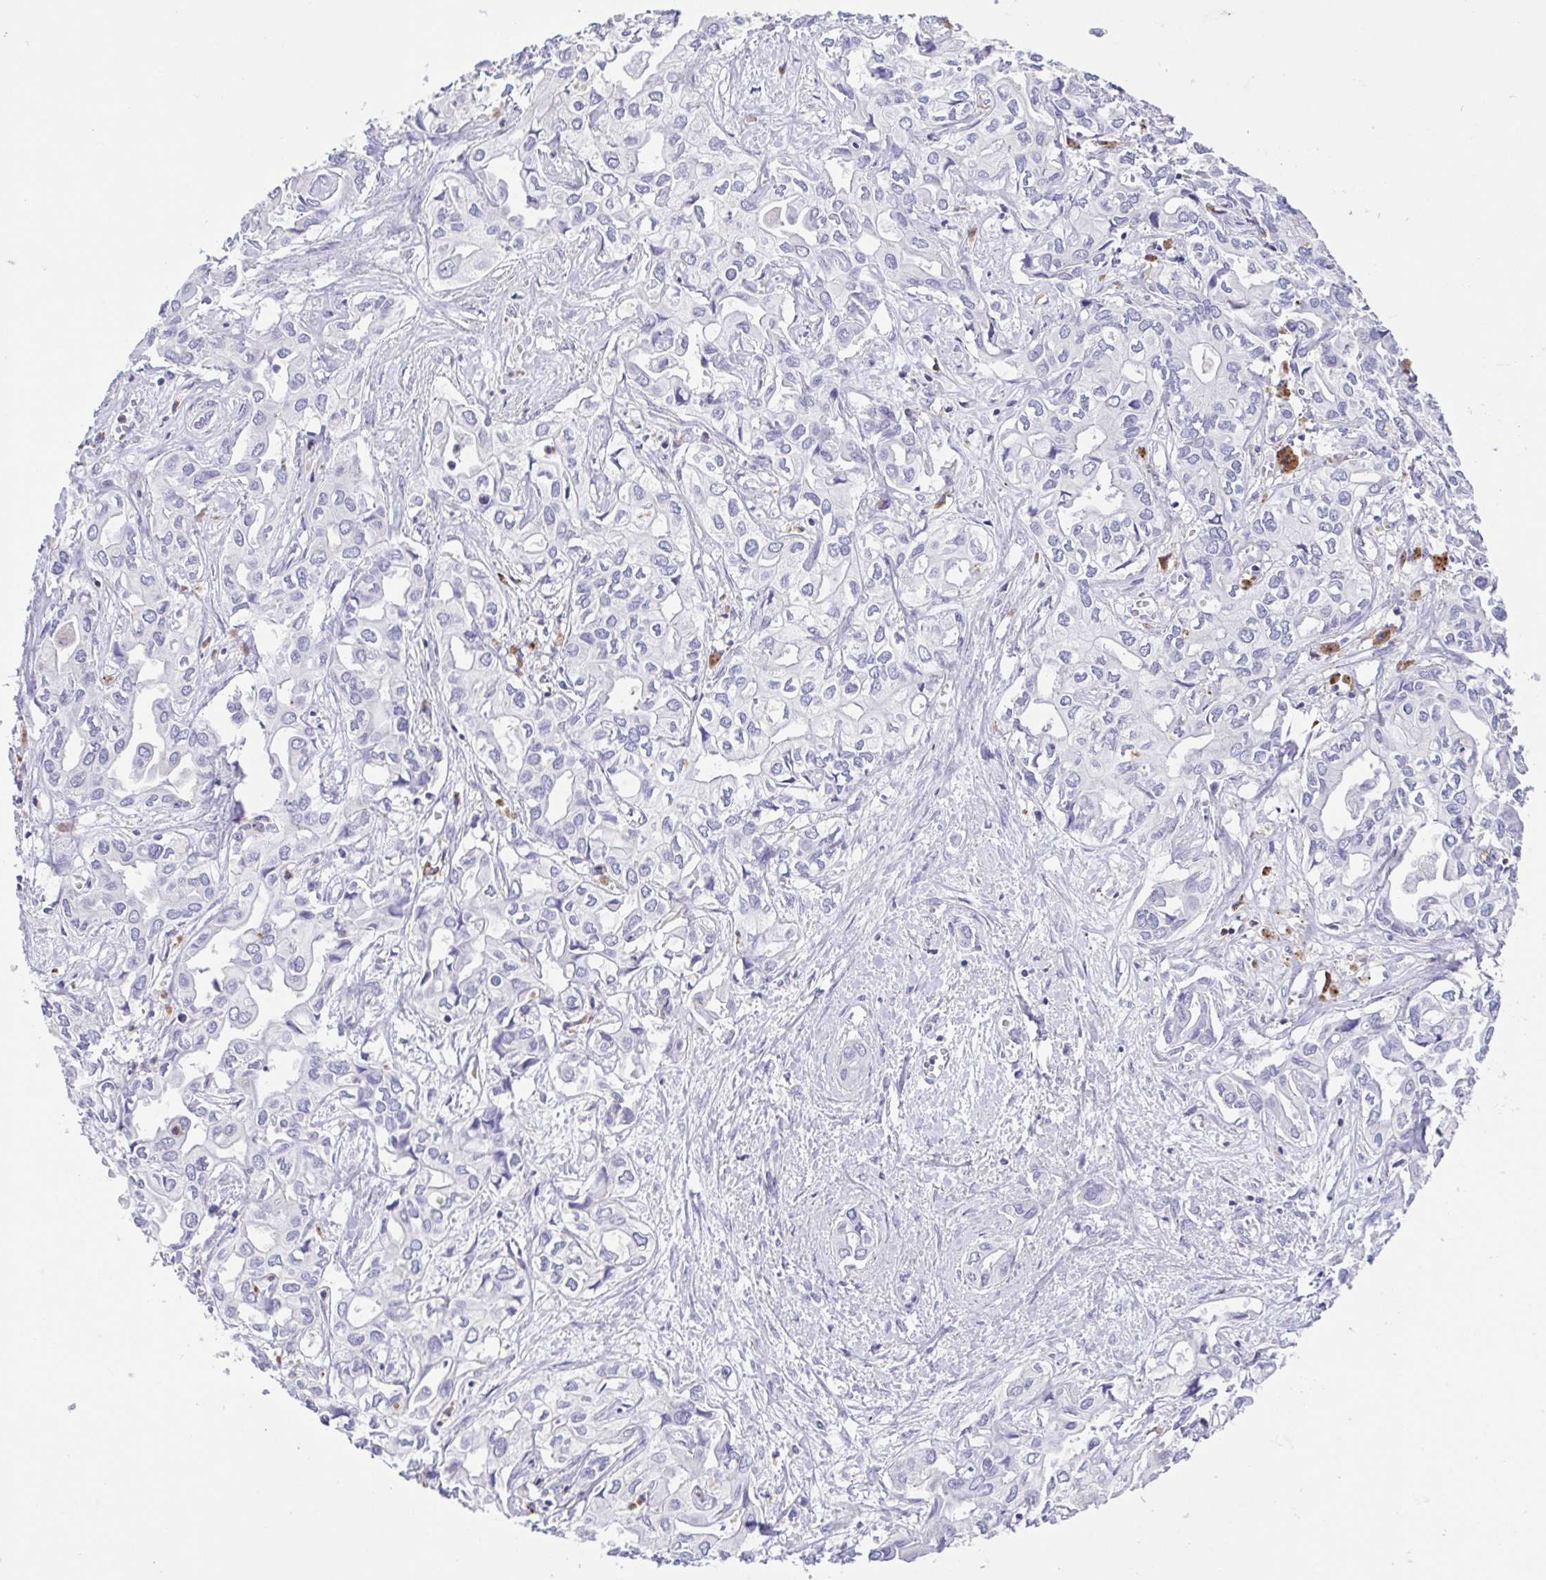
{"staining": {"intensity": "negative", "quantity": "none", "location": "none"}, "tissue": "liver cancer", "cell_type": "Tumor cells", "image_type": "cancer", "snomed": [{"axis": "morphology", "description": "Cholangiocarcinoma"}, {"axis": "topography", "description": "Liver"}], "caption": "IHC photomicrograph of neoplastic tissue: human cholangiocarcinoma (liver) stained with DAB demonstrates no significant protein expression in tumor cells. (DAB immunohistochemistry (IHC) visualized using brightfield microscopy, high magnification).", "gene": "PGLYRP1", "patient": {"sex": "female", "age": 64}}